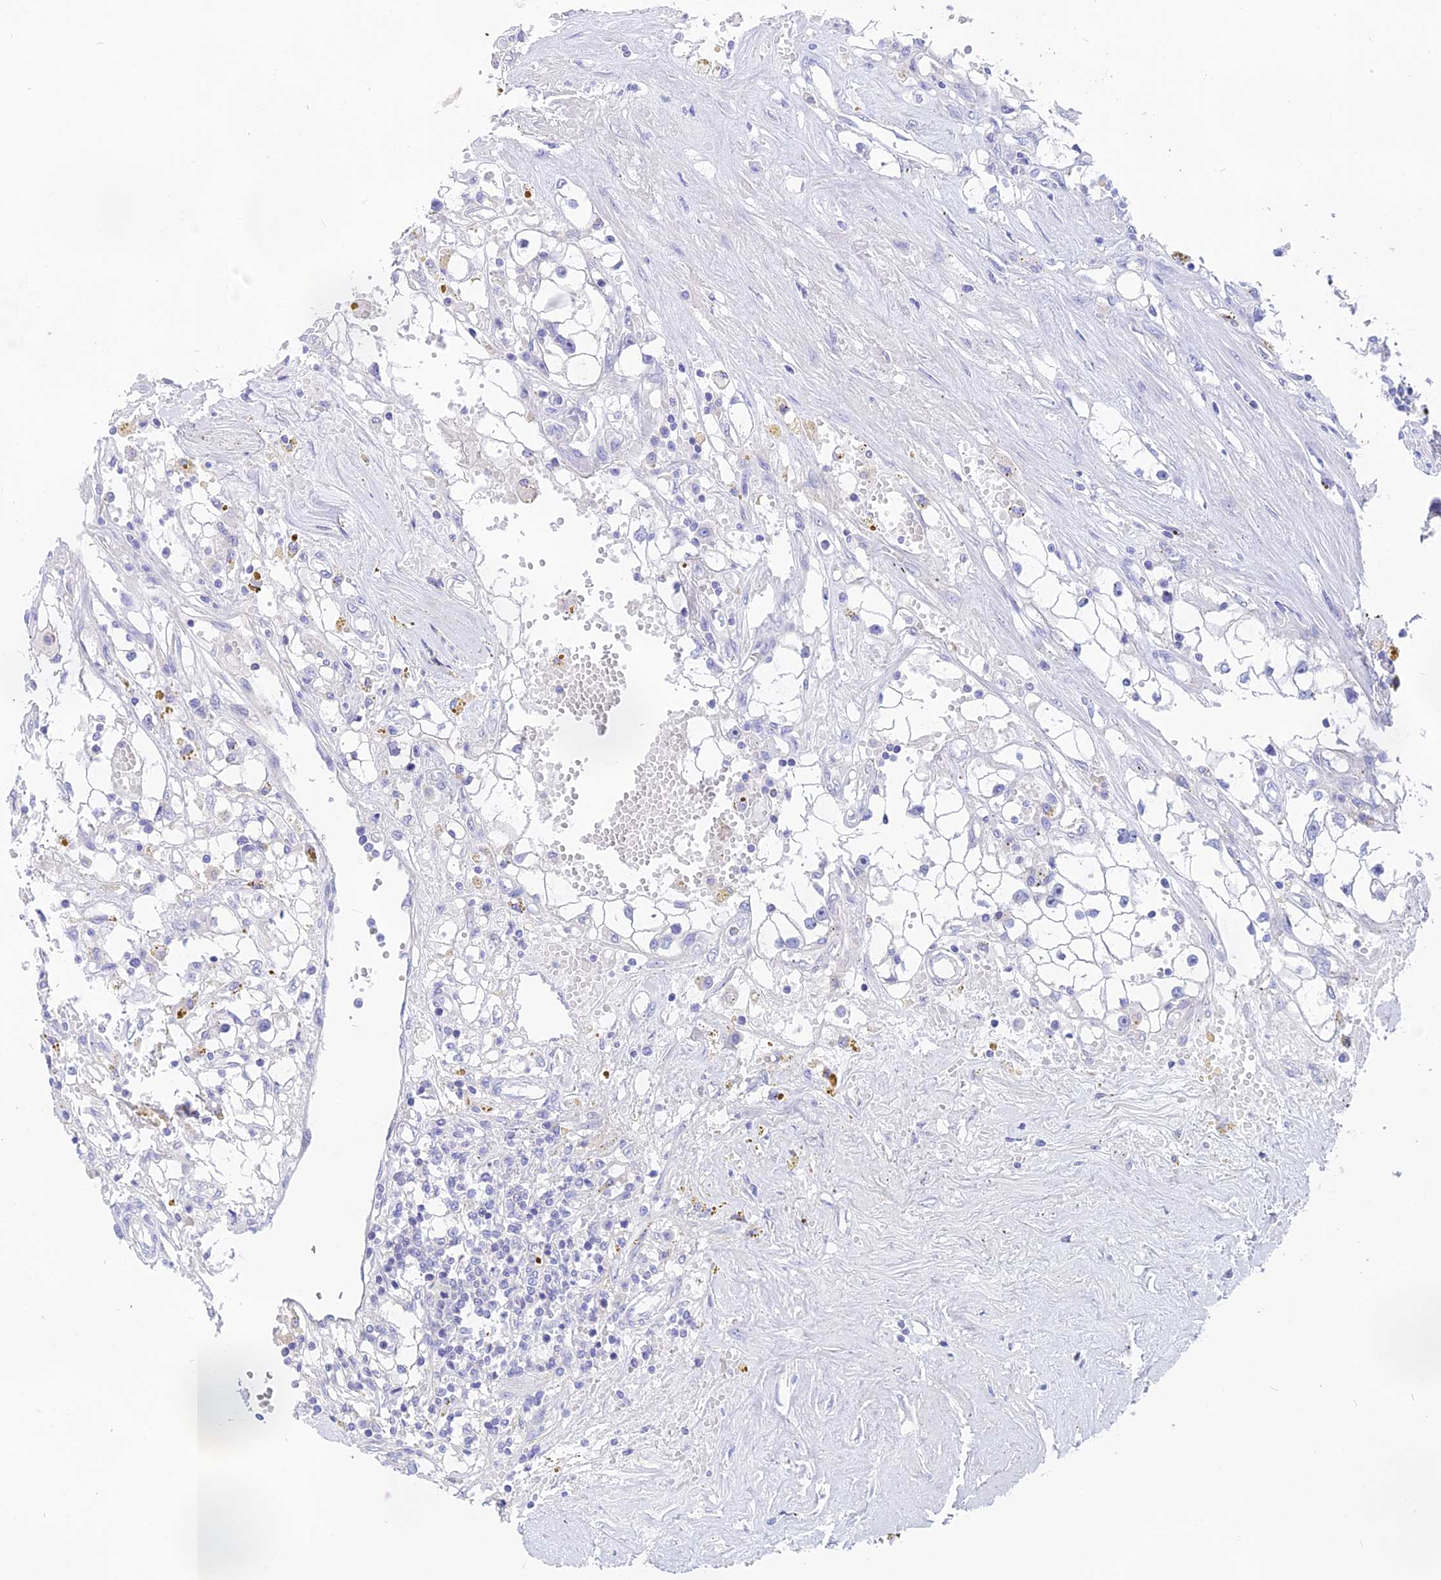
{"staining": {"intensity": "negative", "quantity": "none", "location": "none"}, "tissue": "renal cancer", "cell_type": "Tumor cells", "image_type": "cancer", "snomed": [{"axis": "morphology", "description": "Adenocarcinoma, NOS"}, {"axis": "topography", "description": "Kidney"}], "caption": "This photomicrograph is of renal cancer stained with IHC to label a protein in brown with the nuclei are counter-stained blue. There is no staining in tumor cells.", "gene": "TENT4B", "patient": {"sex": "male", "age": 56}}